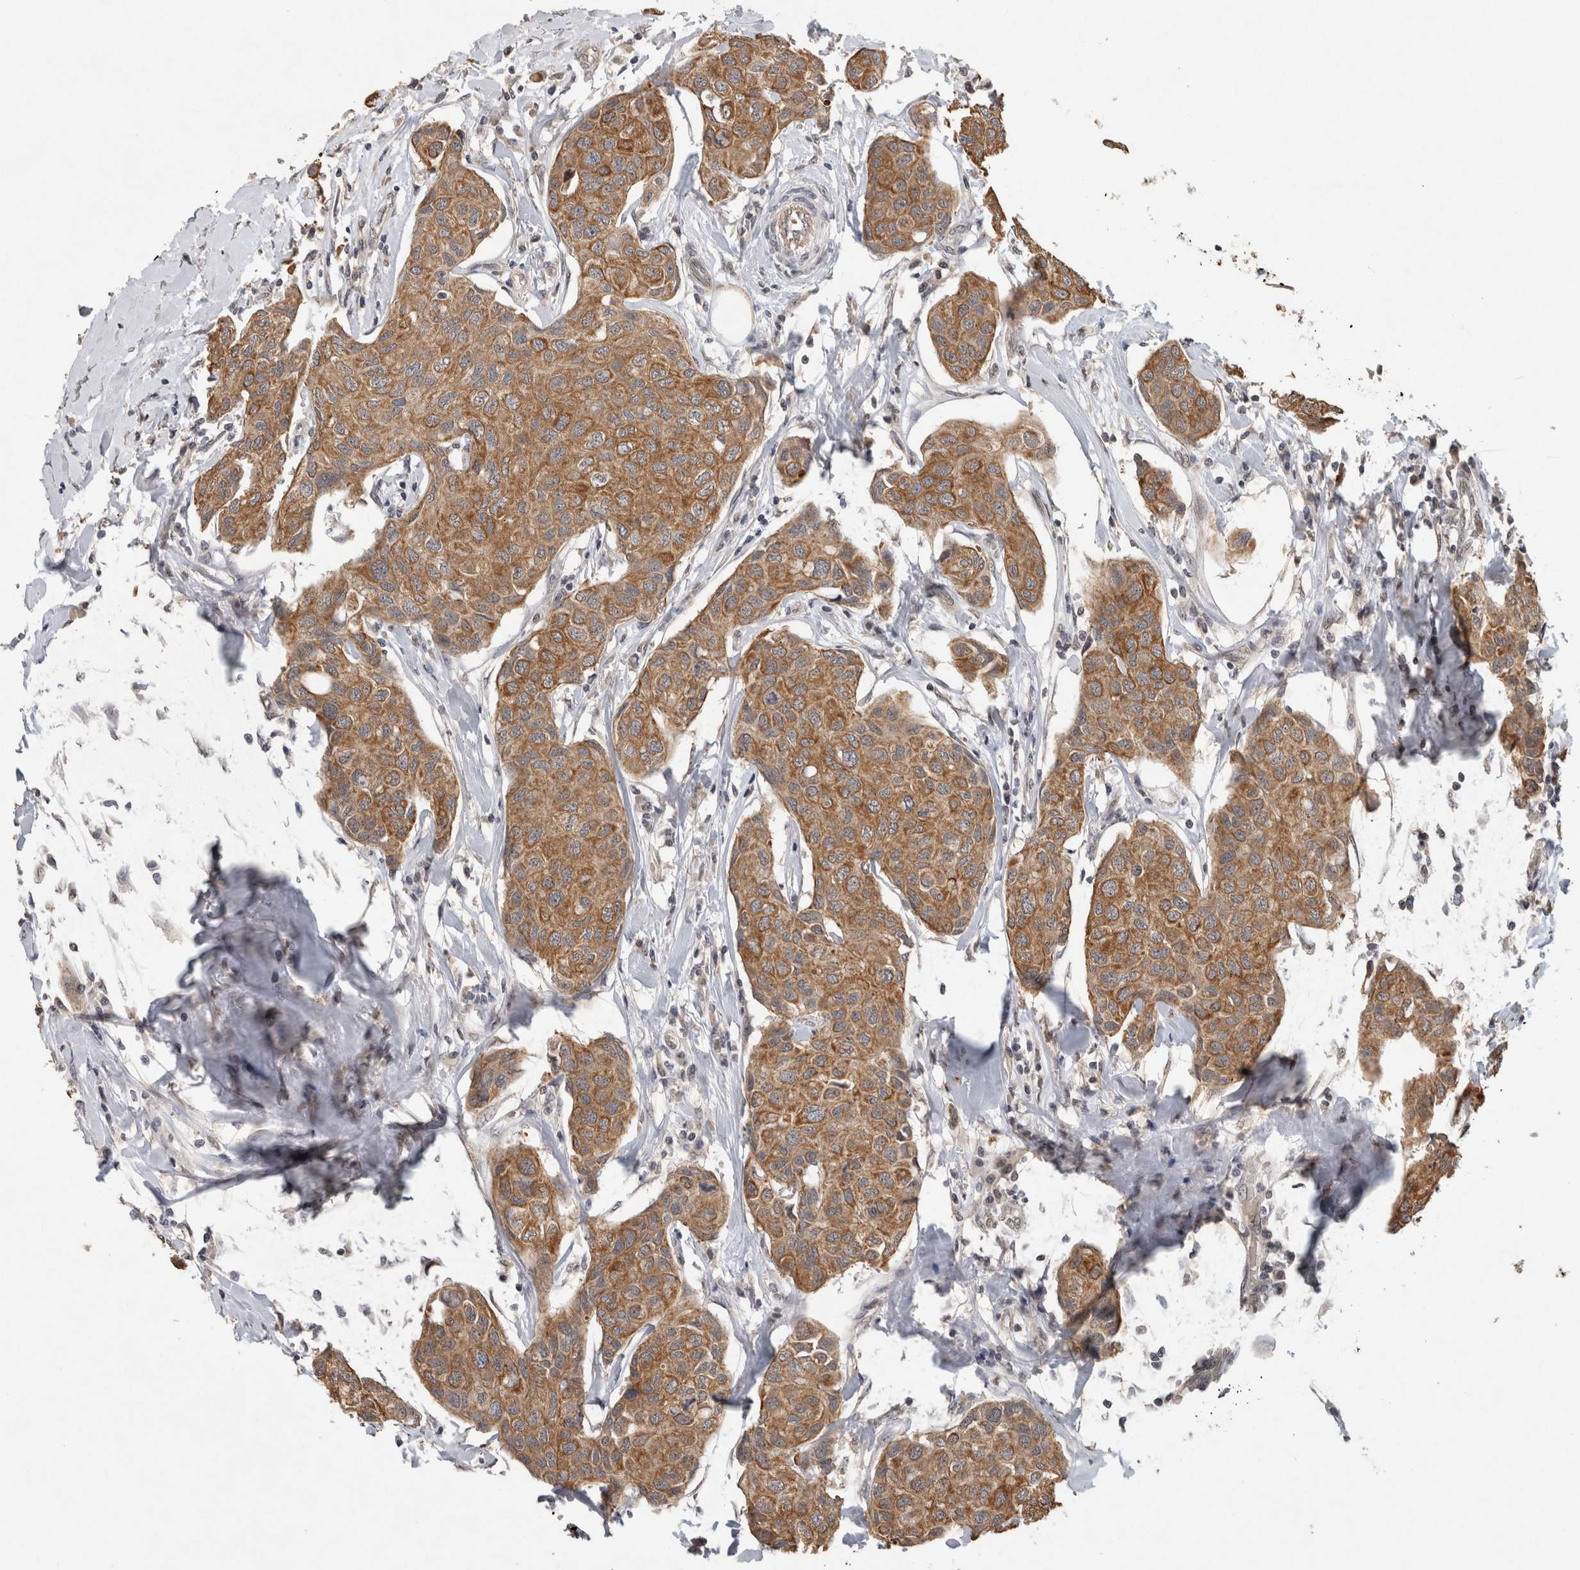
{"staining": {"intensity": "moderate", "quantity": ">75%", "location": "cytoplasmic/membranous"}, "tissue": "breast cancer", "cell_type": "Tumor cells", "image_type": "cancer", "snomed": [{"axis": "morphology", "description": "Duct carcinoma"}, {"axis": "topography", "description": "Breast"}], "caption": "Human infiltrating ductal carcinoma (breast) stained for a protein (brown) exhibits moderate cytoplasmic/membranous positive staining in approximately >75% of tumor cells.", "gene": "RHPN1", "patient": {"sex": "female", "age": 80}}